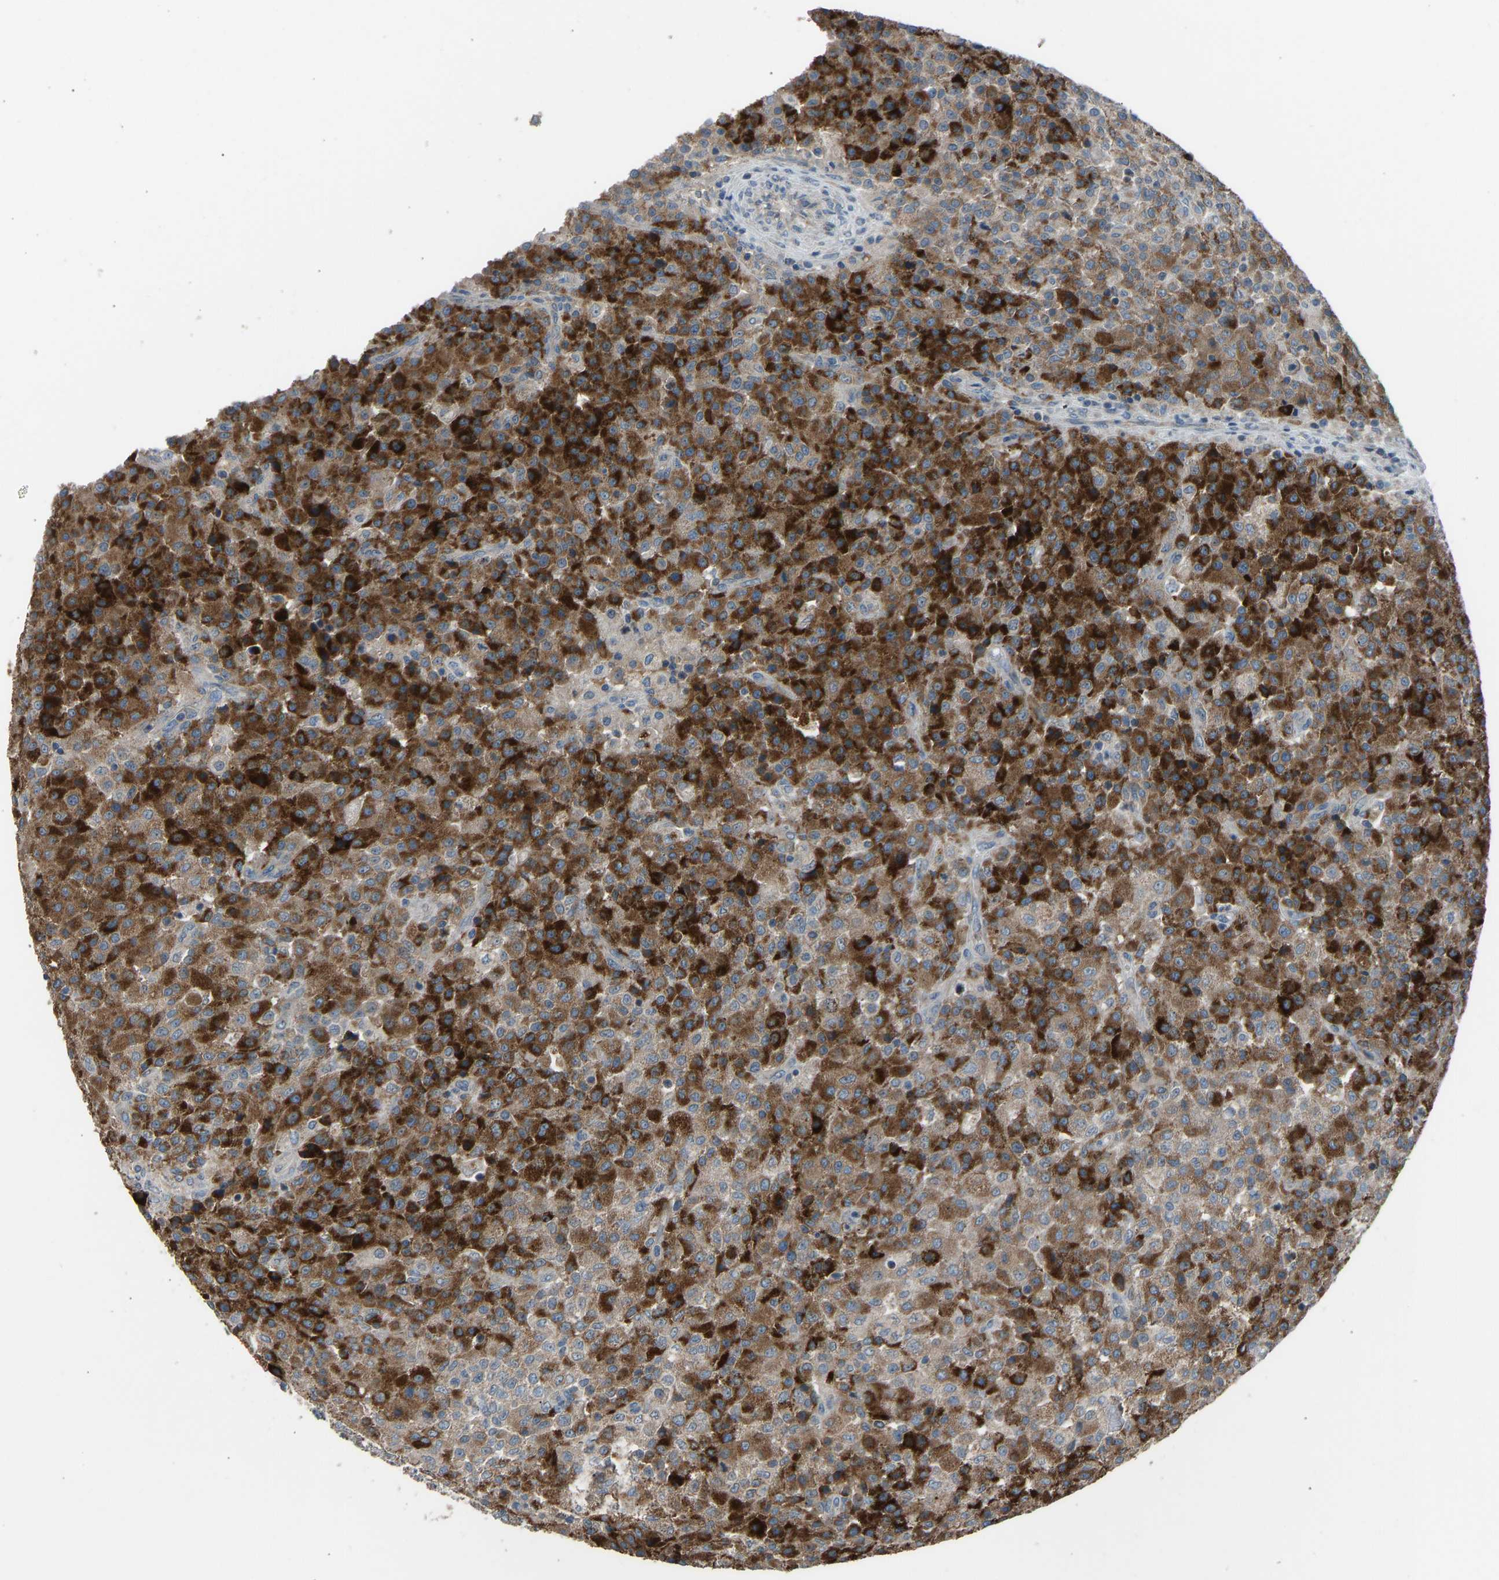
{"staining": {"intensity": "strong", "quantity": ">75%", "location": "cytoplasmic/membranous"}, "tissue": "testis cancer", "cell_type": "Tumor cells", "image_type": "cancer", "snomed": [{"axis": "morphology", "description": "Seminoma, NOS"}, {"axis": "topography", "description": "Testis"}], "caption": "This photomicrograph shows immunohistochemistry (IHC) staining of seminoma (testis), with high strong cytoplasmic/membranous expression in about >75% of tumor cells.", "gene": "TGFBR3", "patient": {"sex": "male", "age": 59}}